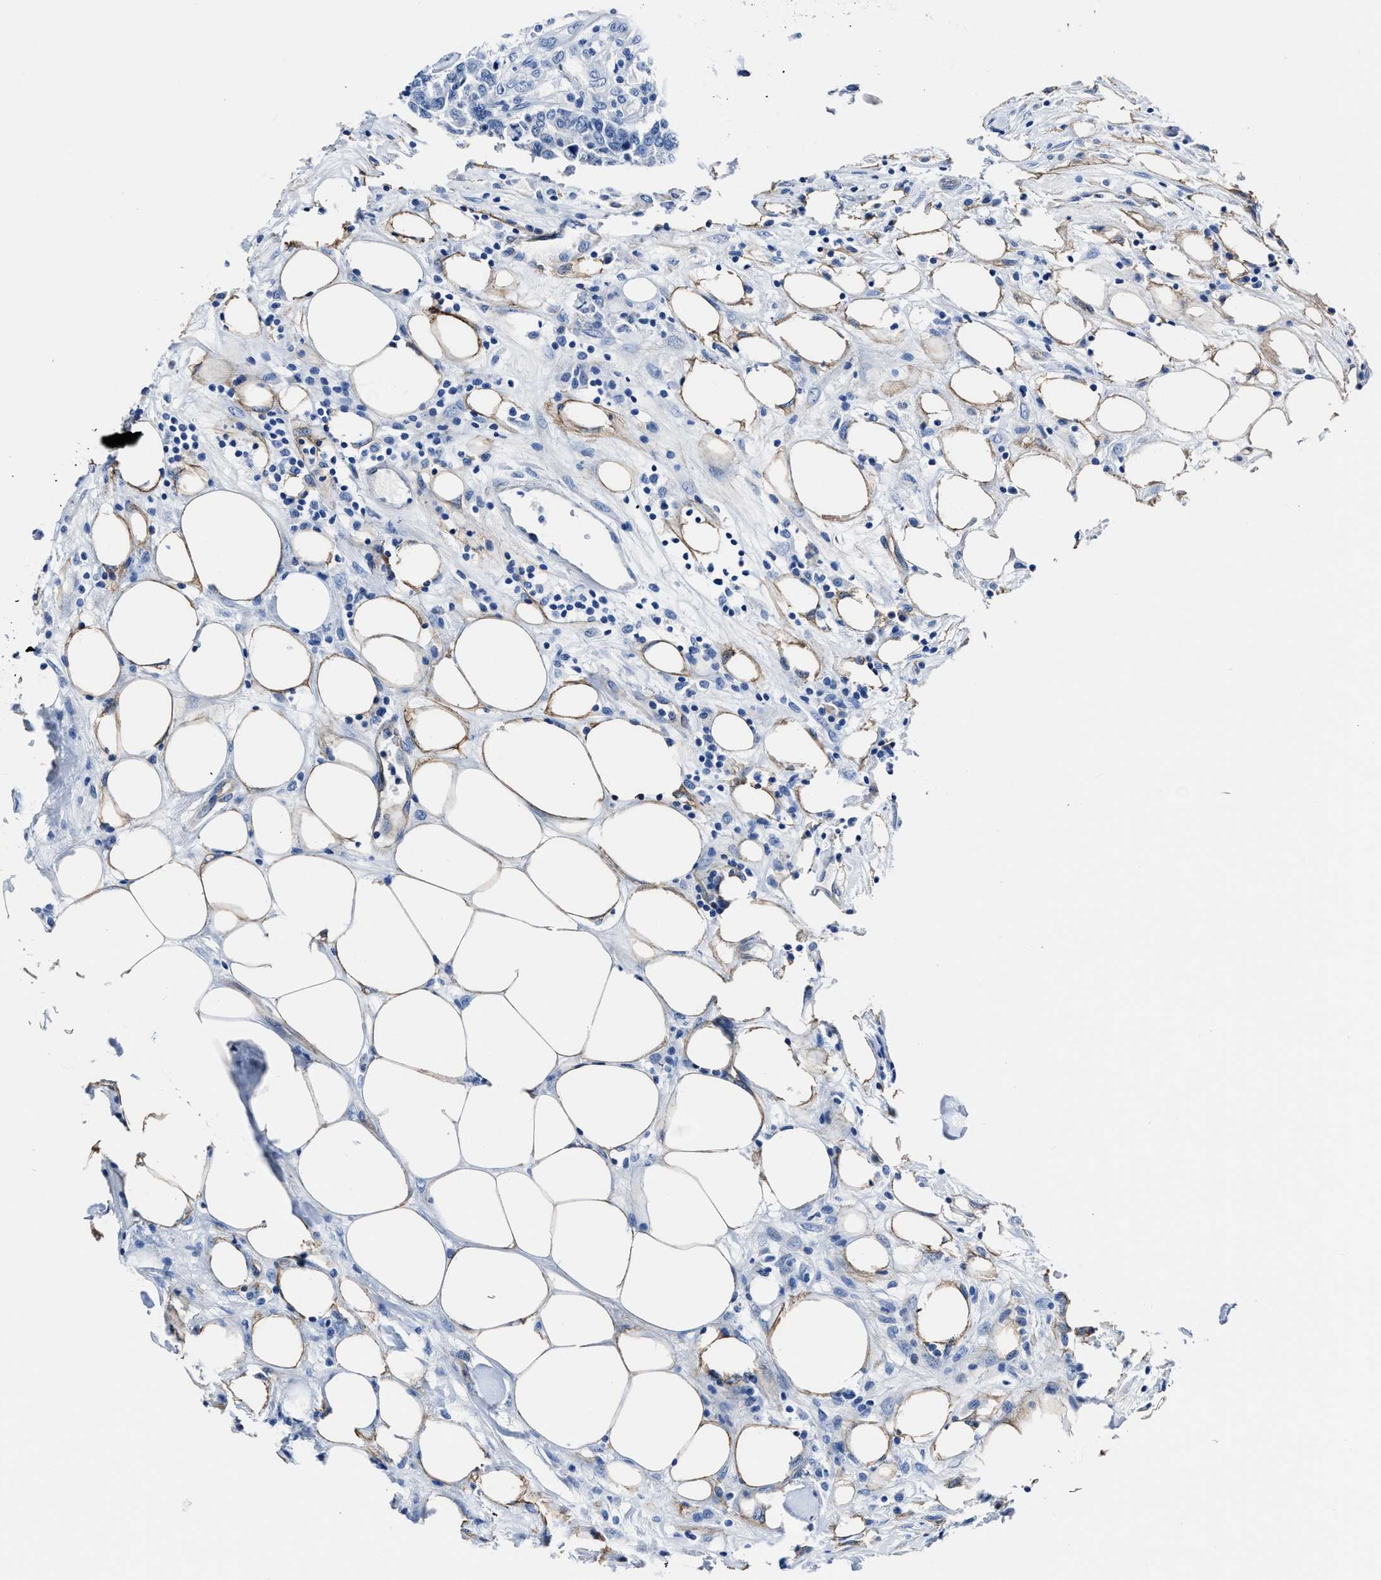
{"staining": {"intensity": "negative", "quantity": "none", "location": "none"}, "tissue": "breast cancer", "cell_type": "Tumor cells", "image_type": "cancer", "snomed": [{"axis": "morphology", "description": "Duct carcinoma"}, {"axis": "topography", "description": "Breast"}], "caption": "The micrograph reveals no staining of tumor cells in breast invasive ductal carcinoma.", "gene": "KCNMB3", "patient": {"sex": "female", "age": 37}}